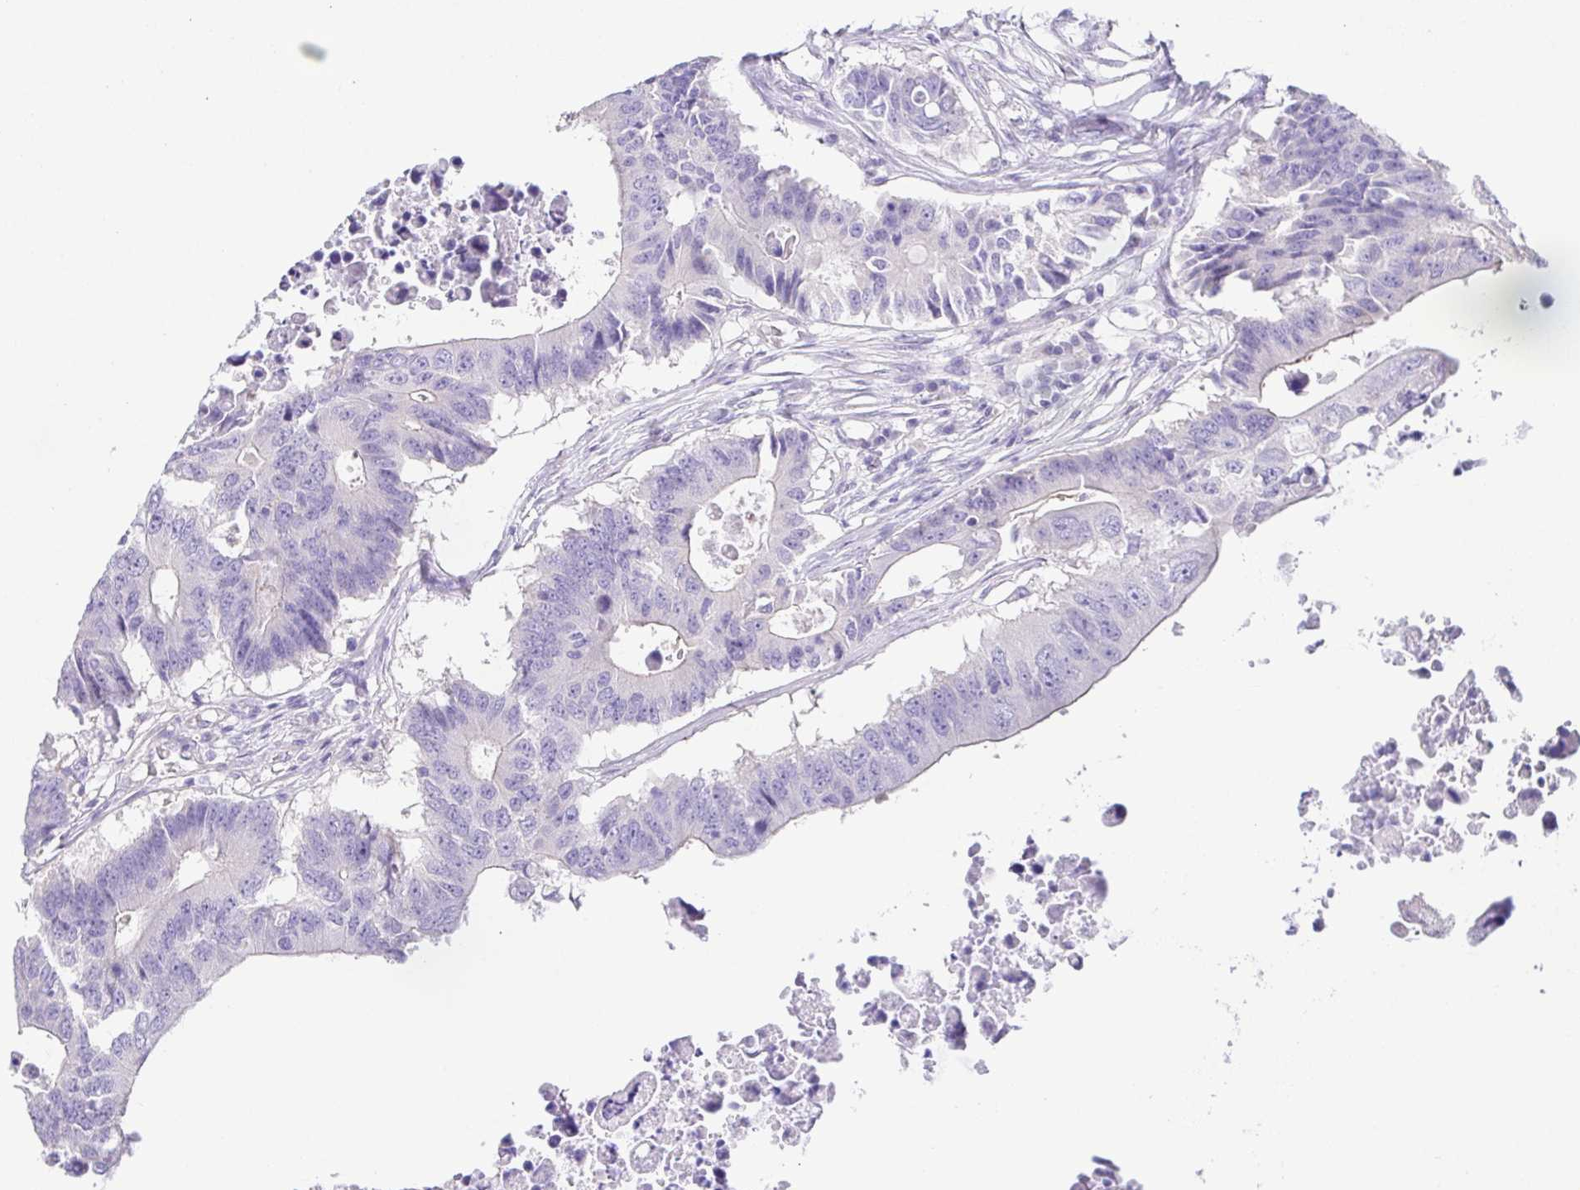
{"staining": {"intensity": "negative", "quantity": "none", "location": "none"}, "tissue": "colorectal cancer", "cell_type": "Tumor cells", "image_type": "cancer", "snomed": [{"axis": "morphology", "description": "Adenocarcinoma, NOS"}, {"axis": "topography", "description": "Colon"}], "caption": "Adenocarcinoma (colorectal) was stained to show a protein in brown. There is no significant positivity in tumor cells.", "gene": "KRTDAP", "patient": {"sex": "male", "age": 71}}